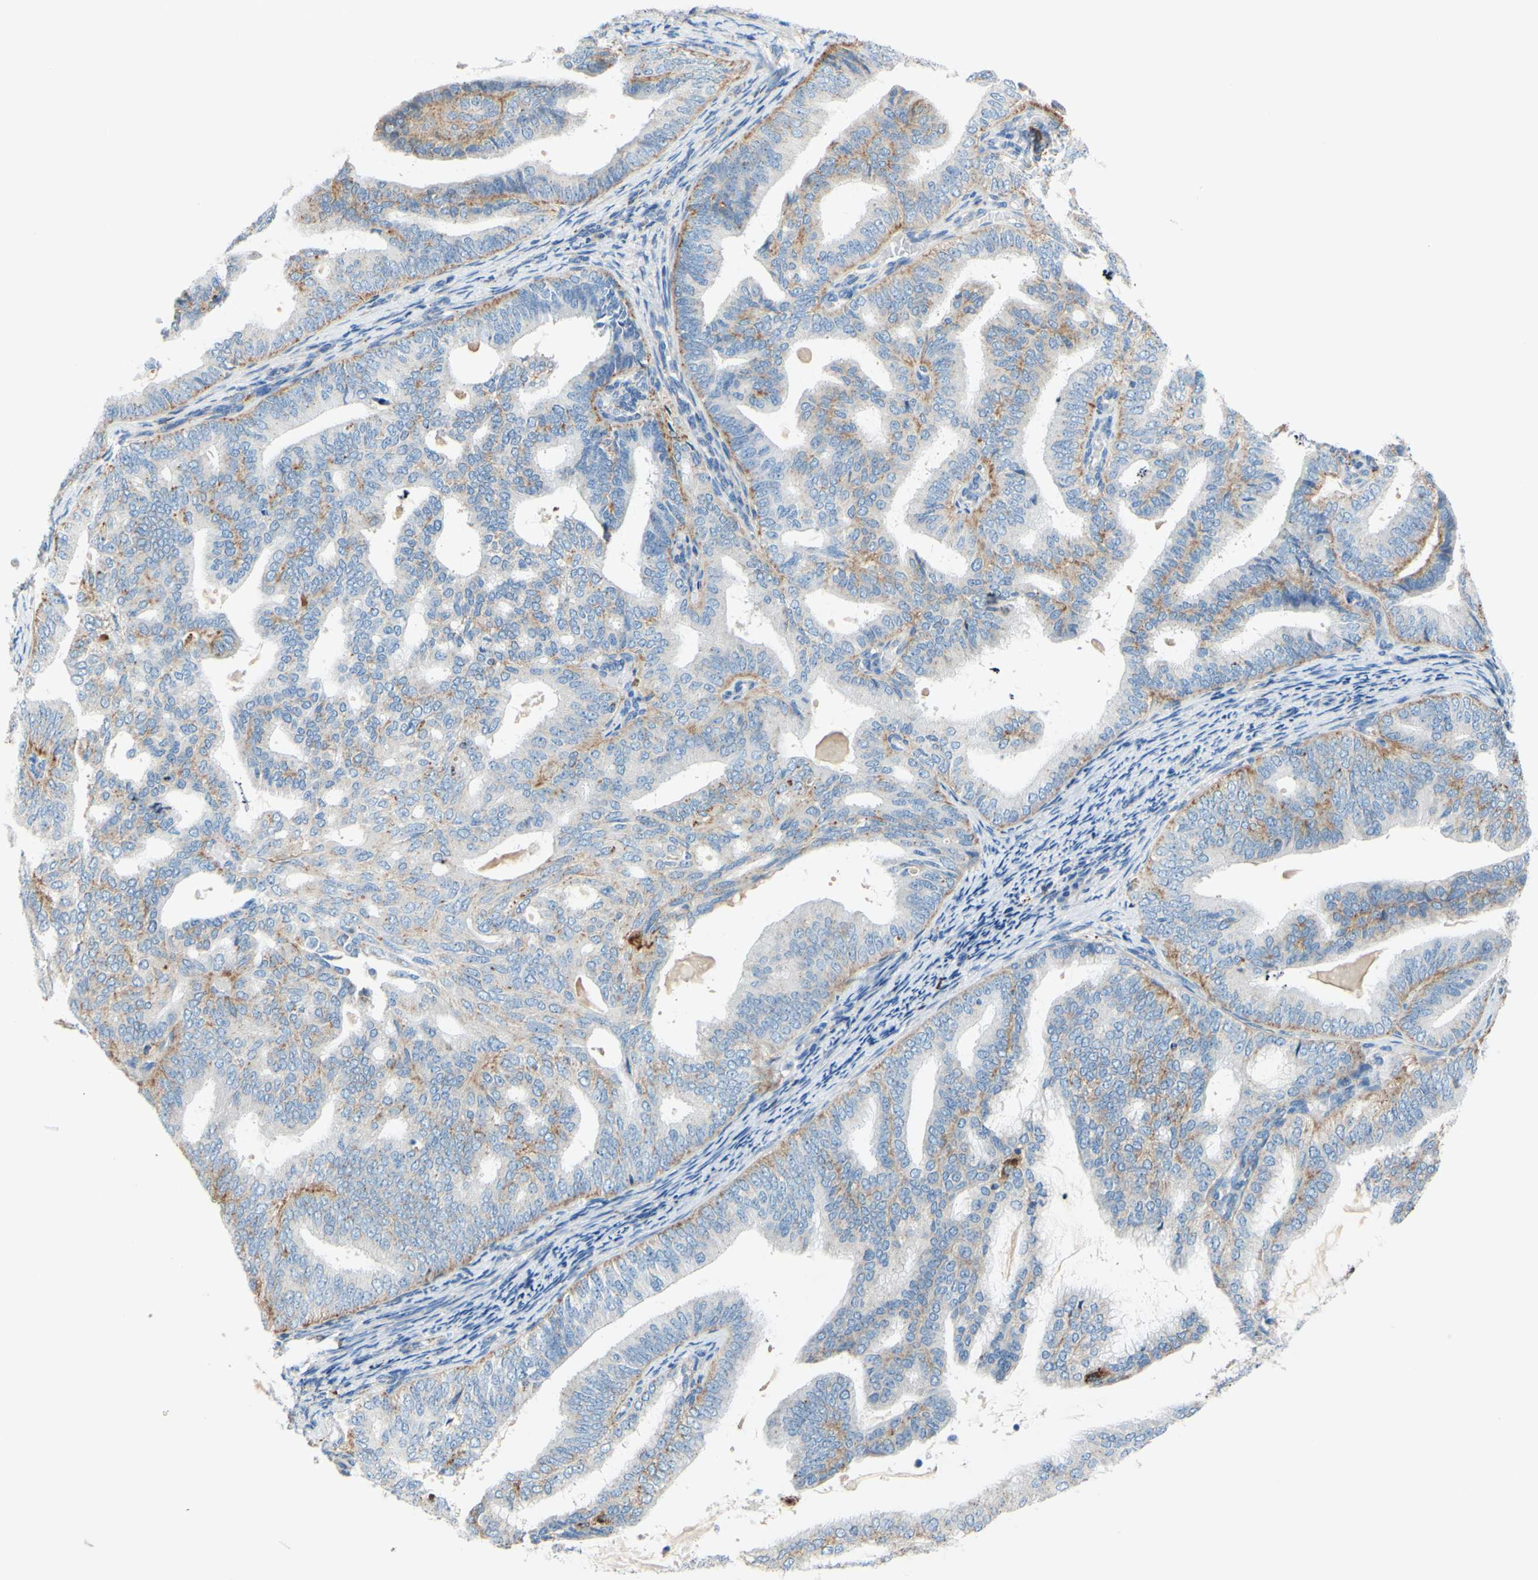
{"staining": {"intensity": "weak", "quantity": ">75%", "location": "cytoplasmic/membranous"}, "tissue": "endometrial cancer", "cell_type": "Tumor cells", "image_type": "cancer", "snomed": [{"axis": "morphology", "description": "Adenocarcinoma, NOS"}, {"axis": "topography", "description": "Endometrium"}], "caption": "Weak cytoplasmic/membranous staining for a protein is identified in approximately >75% of tumor cells of endometrial cancer (adenocarcinoma) using IHC.", "gene": "CTSD", "patient": {"sex": "female", "age": 58}}